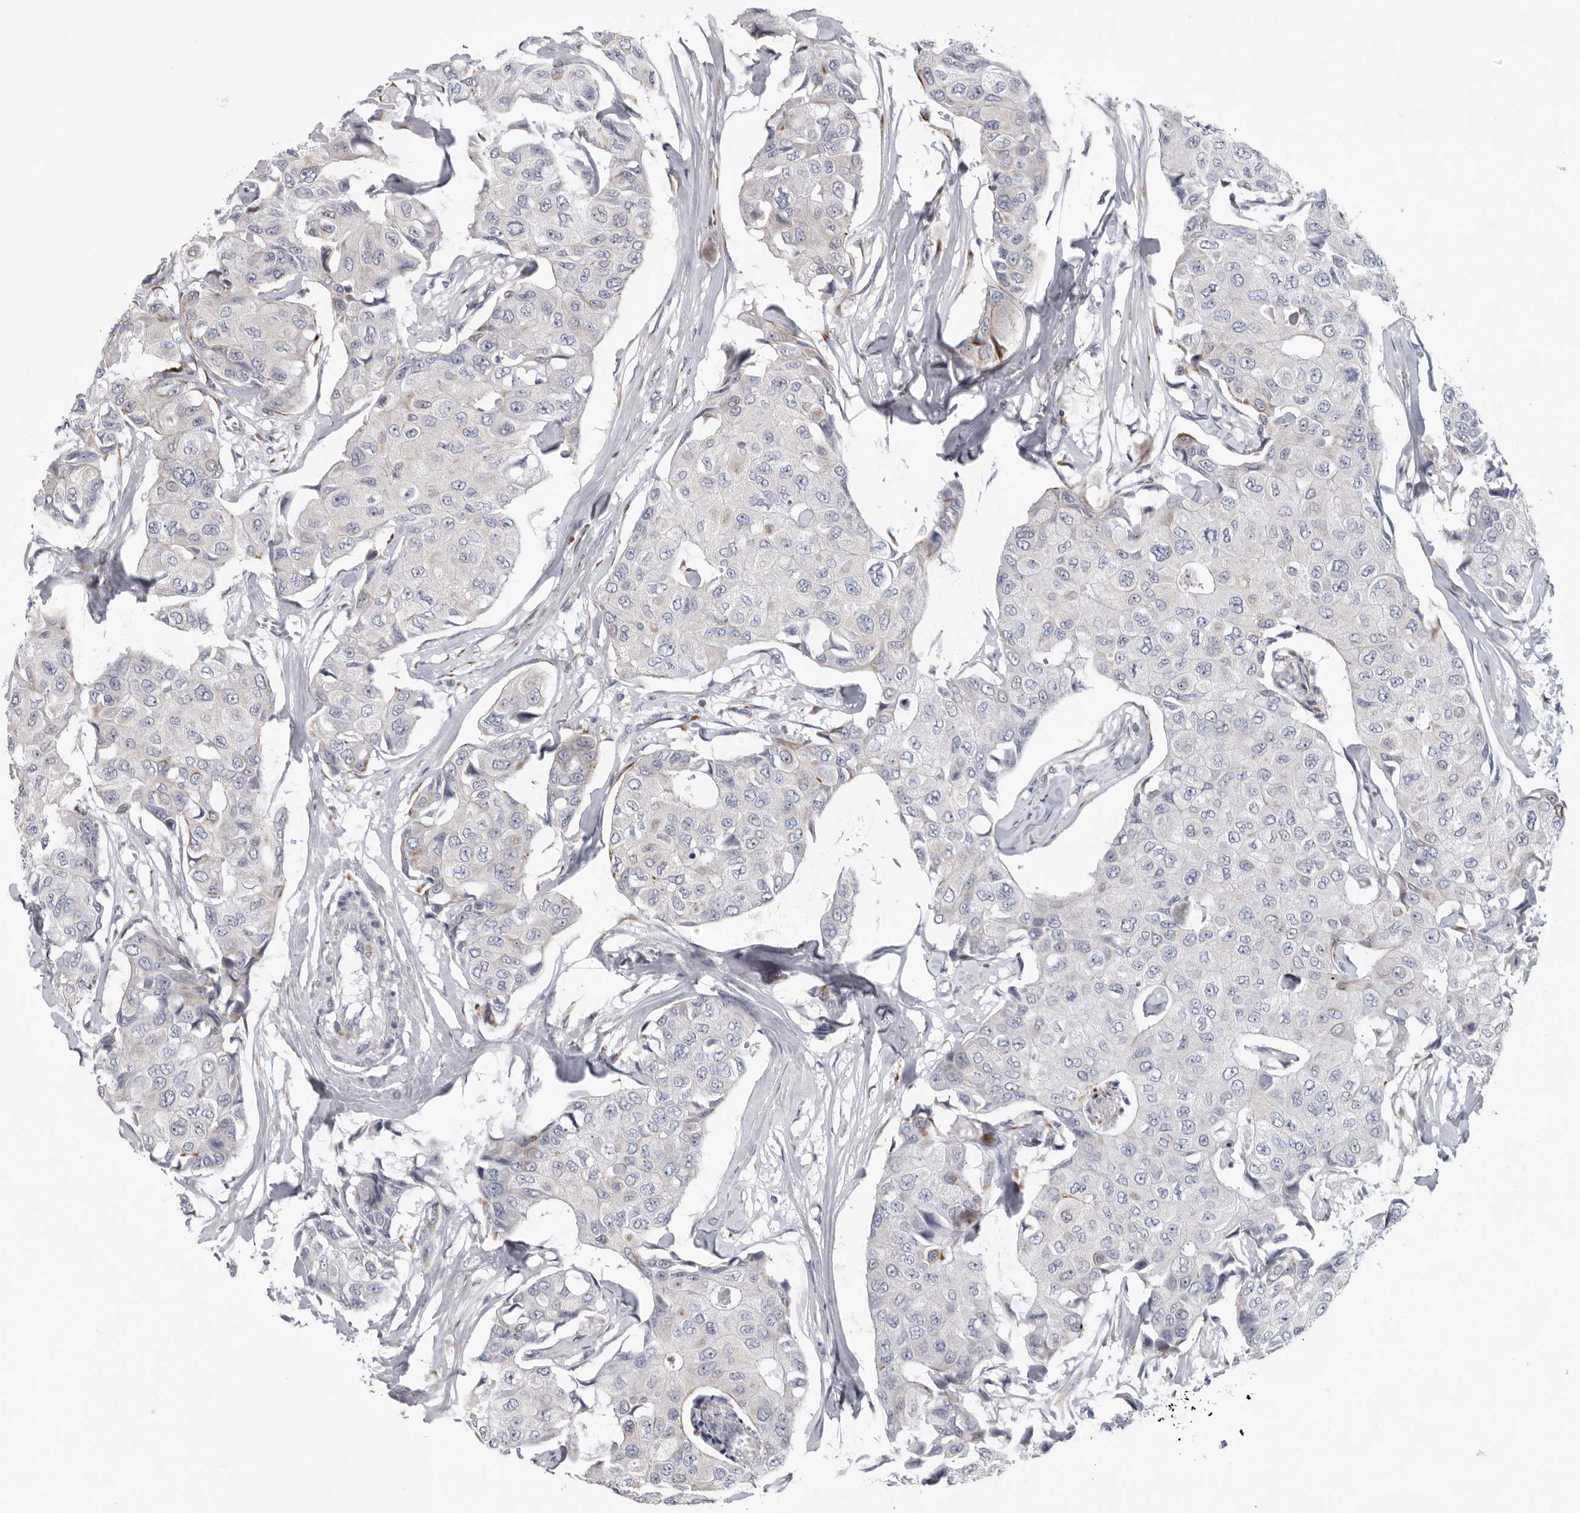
{"staining": {"intensity": "negative", "quantity": "none", "location": "none"}, "tissue": "breast cancer", "cell_type": "Tumor cells", "image_type": "cancer", "snomed": [{"axis": "morphology", "description": "Duct carcinoma"}, {"axis": "topography", "description": "Breast"}], "caption": "This is a photomicrograph of immunohistochemistry staining of breast invasive ductal carcinoma, which shows no expression in tumor cells.", "gene": "USP24", "patient": {"sex": "female", "age": 80}}